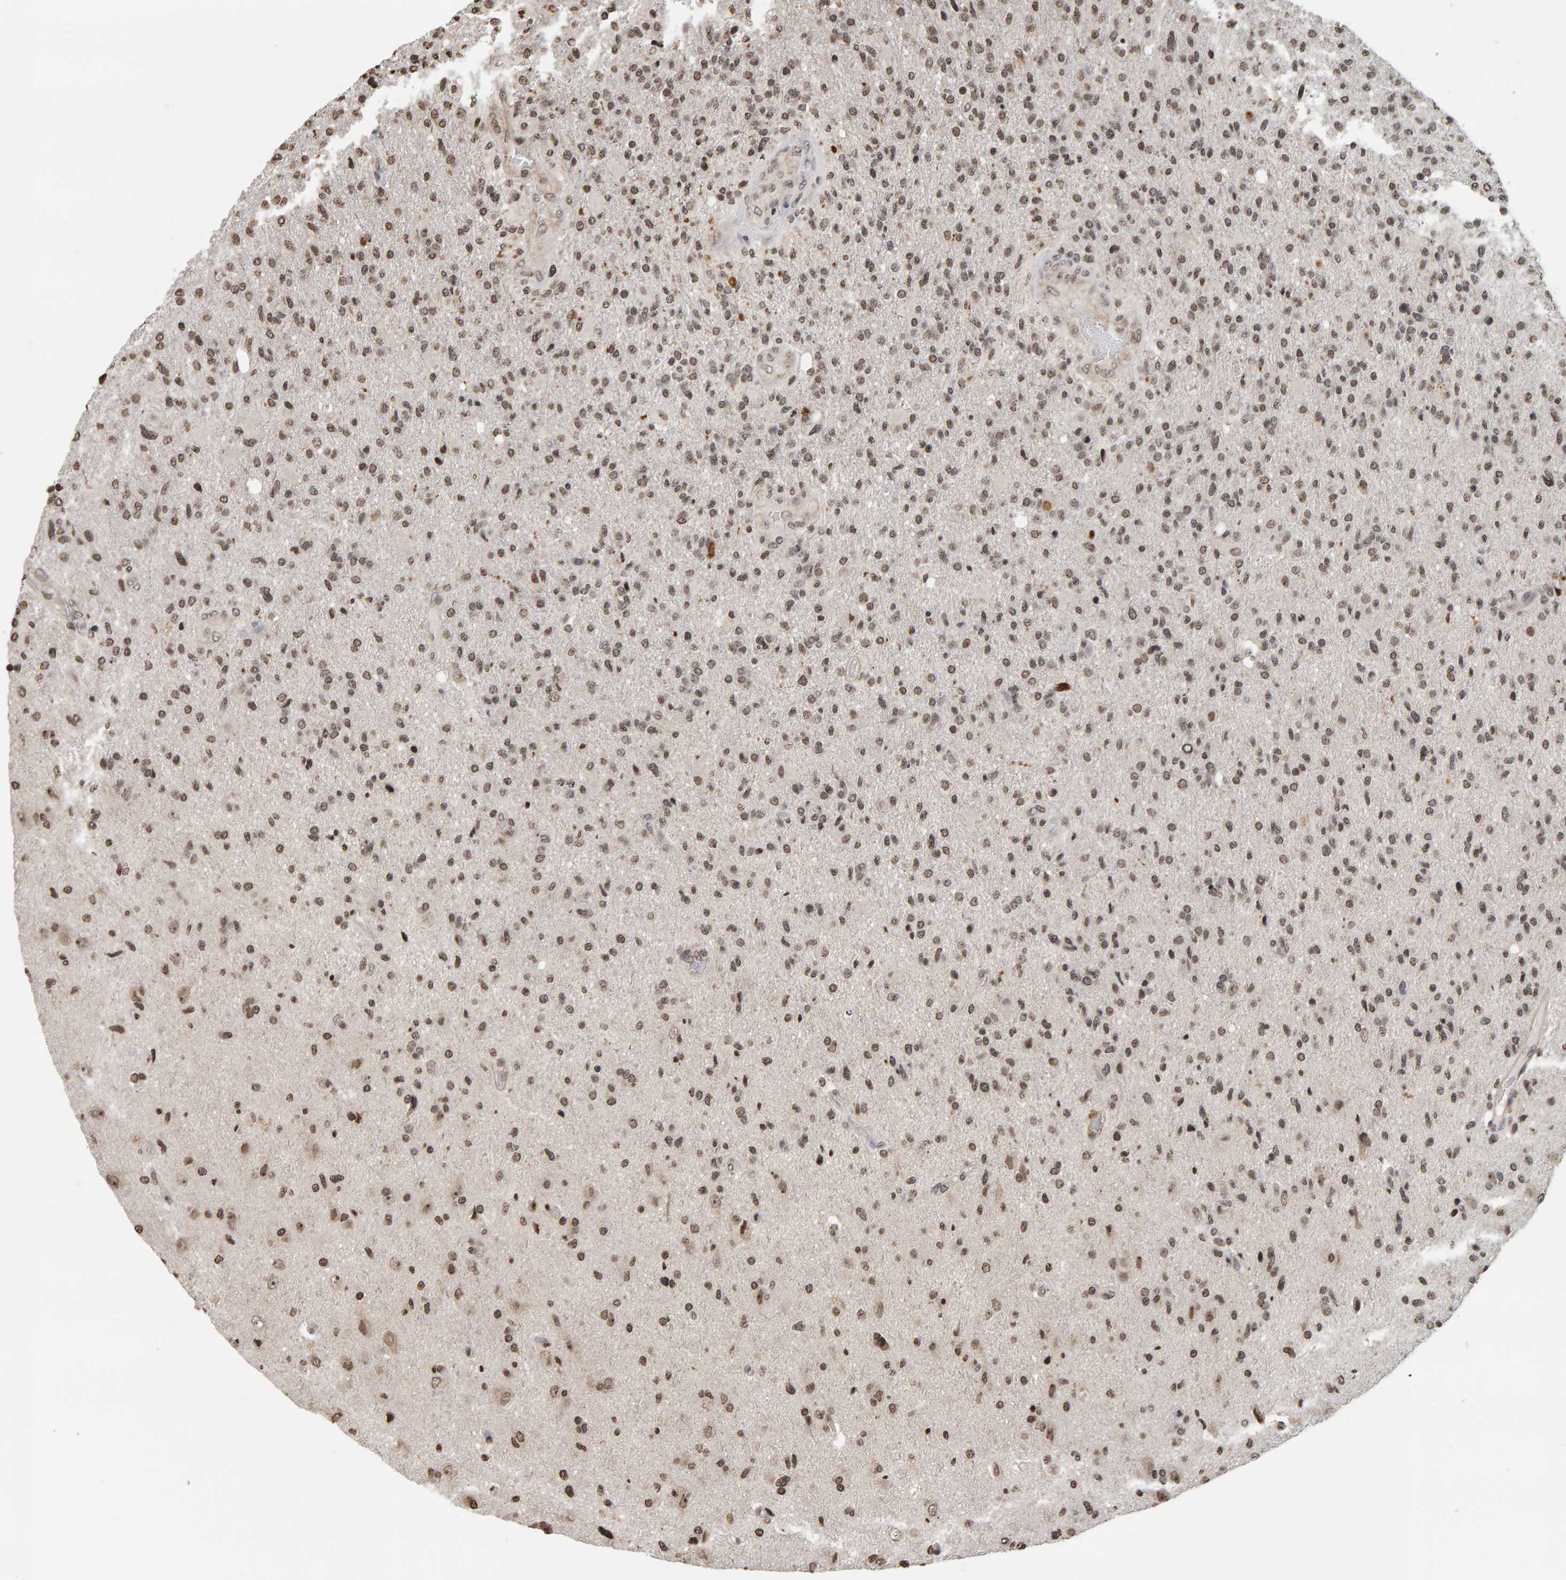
{"staining": {"intensity": "moderate", "quantity": ">75%", "location": "nuclear"}, "tissue": "glioma", "cell_type": "Tumor cells", "image_type": "cancer", "snomed": [{"axis": "morphology", "description": "Glioma, malignant, High grade"}, {"axis": "topography", "description": "Brain"}], "caption": "This image exhibits malignant glioma (high-grade) stained with immunohistochemistry to label a protein in brown. The nuclear of tumor cells show moderate positivity for the protein. Nuclei are counter-stained blue.", "gene": "AFF4", "patient": {"sex": "male", "age": 72}}